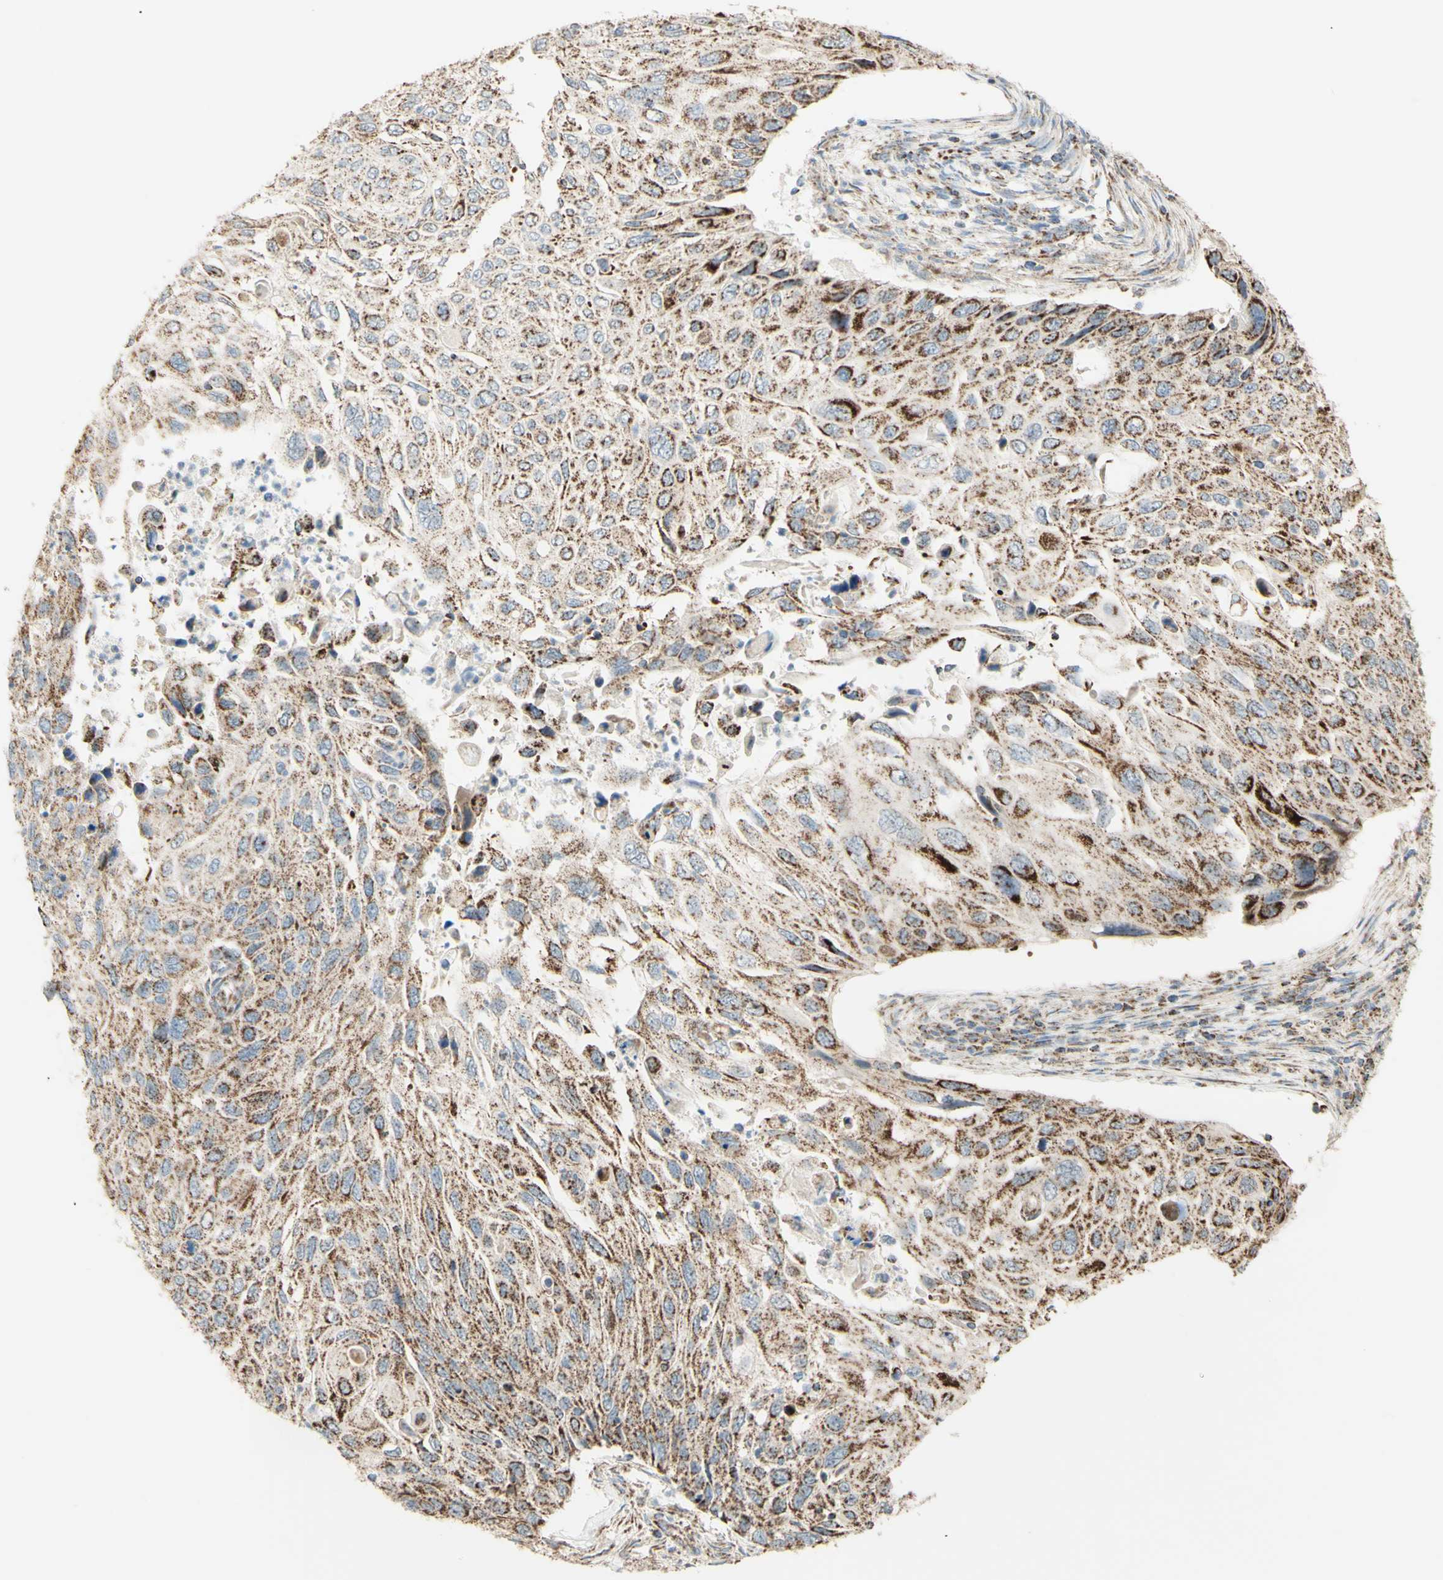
{"staining": {"intensity": "moderate", "quantity": ">75%", "location": "cytoplasmic/membranous"}, "tissue": "cervical cancer", "cell_type": "Tumor cells", "image_type": "cancer", "snomed": [{"axis": "morphology", "description": "Squamous cell carcinoma, NOS"}, {"axis": "topography", "description": "Cervix"}], "caption": "Immunohistochemical staining of human squamous cell carcinoma (cervical) displays moderate cytoplasmic/membranous protein positivity in about >75% of tumor cells. The staining is performed using DAB brown chromogen to label protein expression. The nuclei are counter-stained blue using hematoxylin.", "gene": "LETM1", "patient": {"sex": "female", "age": 70}}